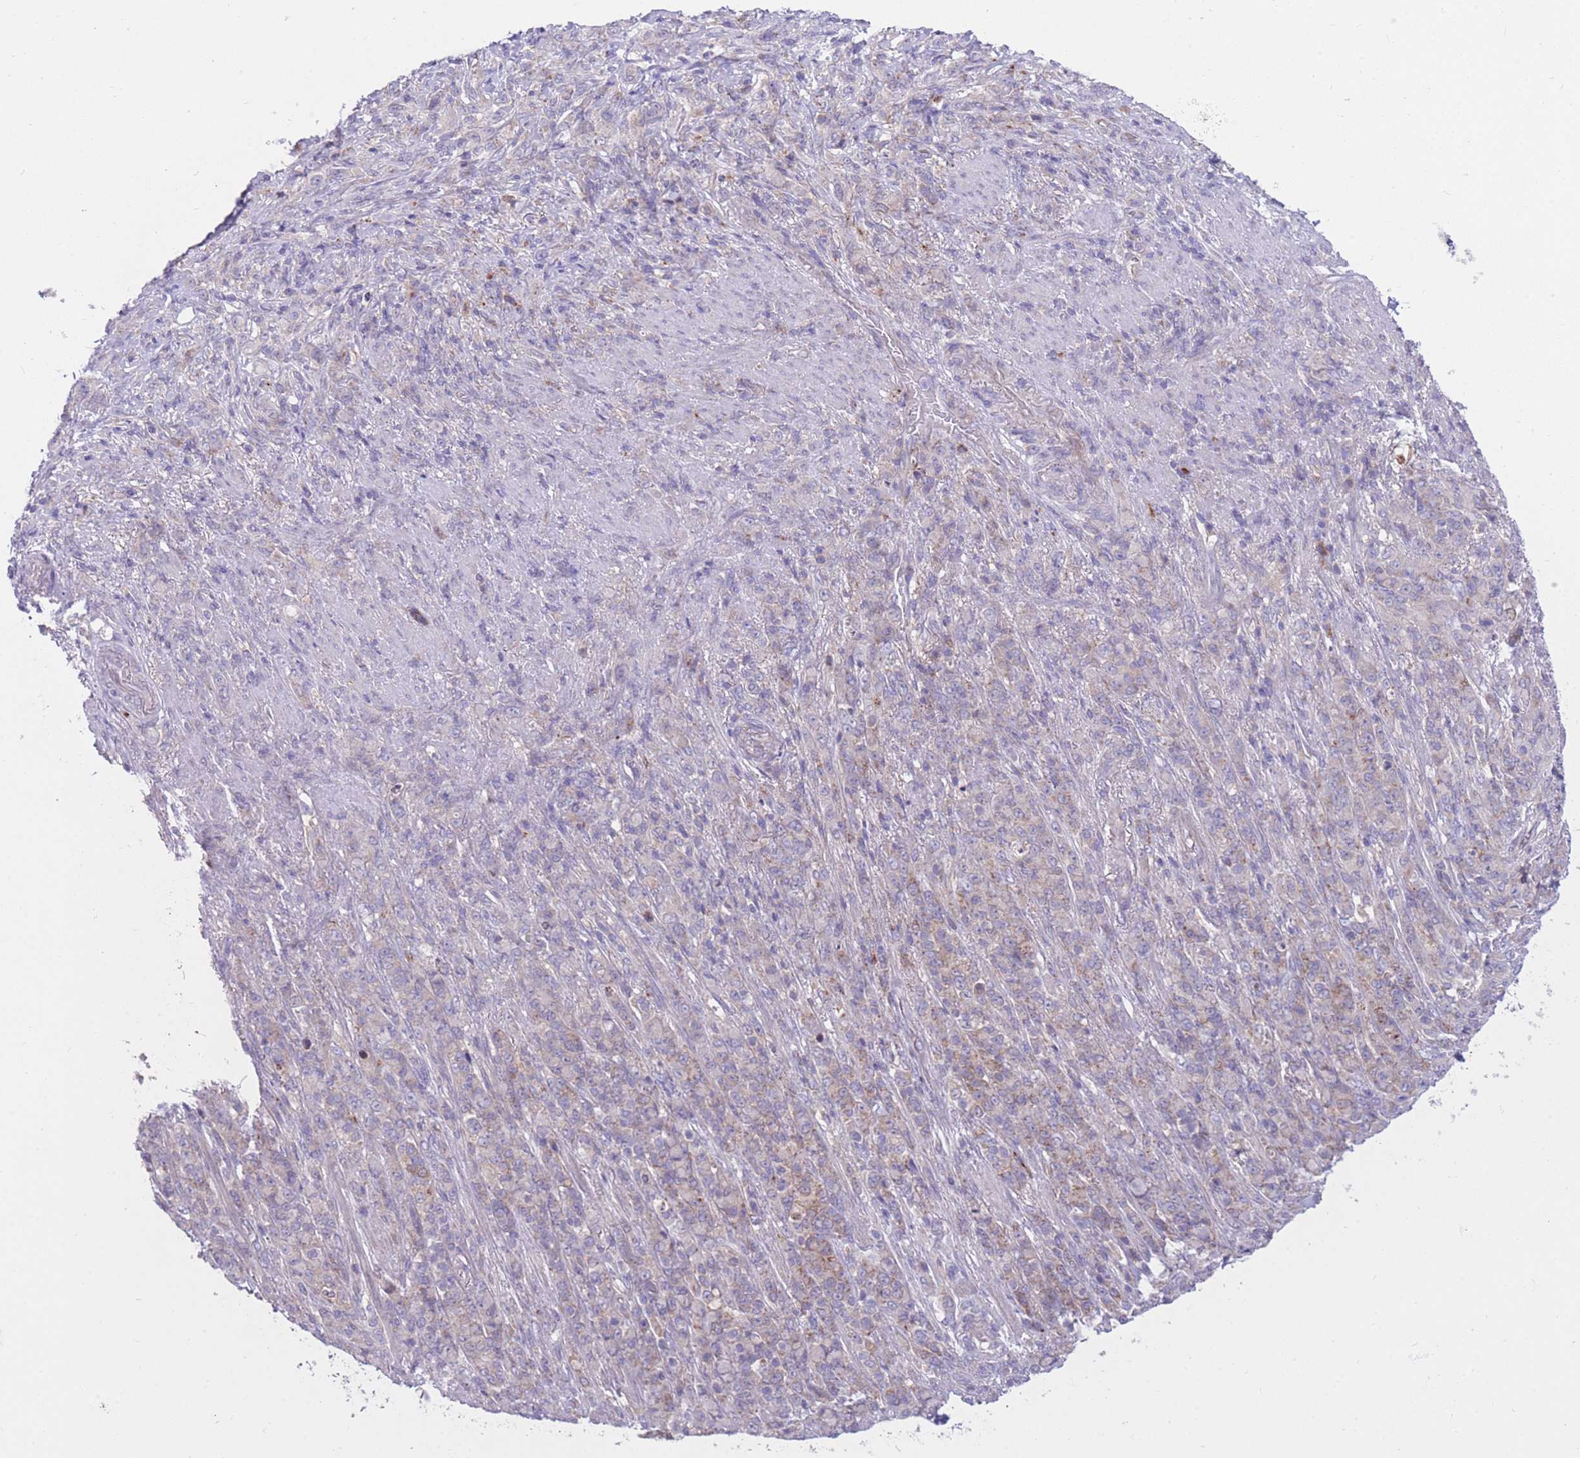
{"staining": {"intensity": "weak", "quantity": "<25%", "location": "cytoplasmic/membranous"}, "tissue": "stomach cancer", "cell_type": "Tumor cells", "image_type": "cancer", "snomed": [{"axis": "morphology", "description": "Adenocarcinoma, NOS"}, {"axis": "topography", "description": "Stomach"}], "caption": "Micrograph shows no protein staining in tumor cells of stomach adenocarcinoma tissue. The staining is performed using DAB brown chromogen with nuclei counter-stained in using hematoxylin.", "gene": "CCT6B", "patient": {"sex": "female", "age": 79}}